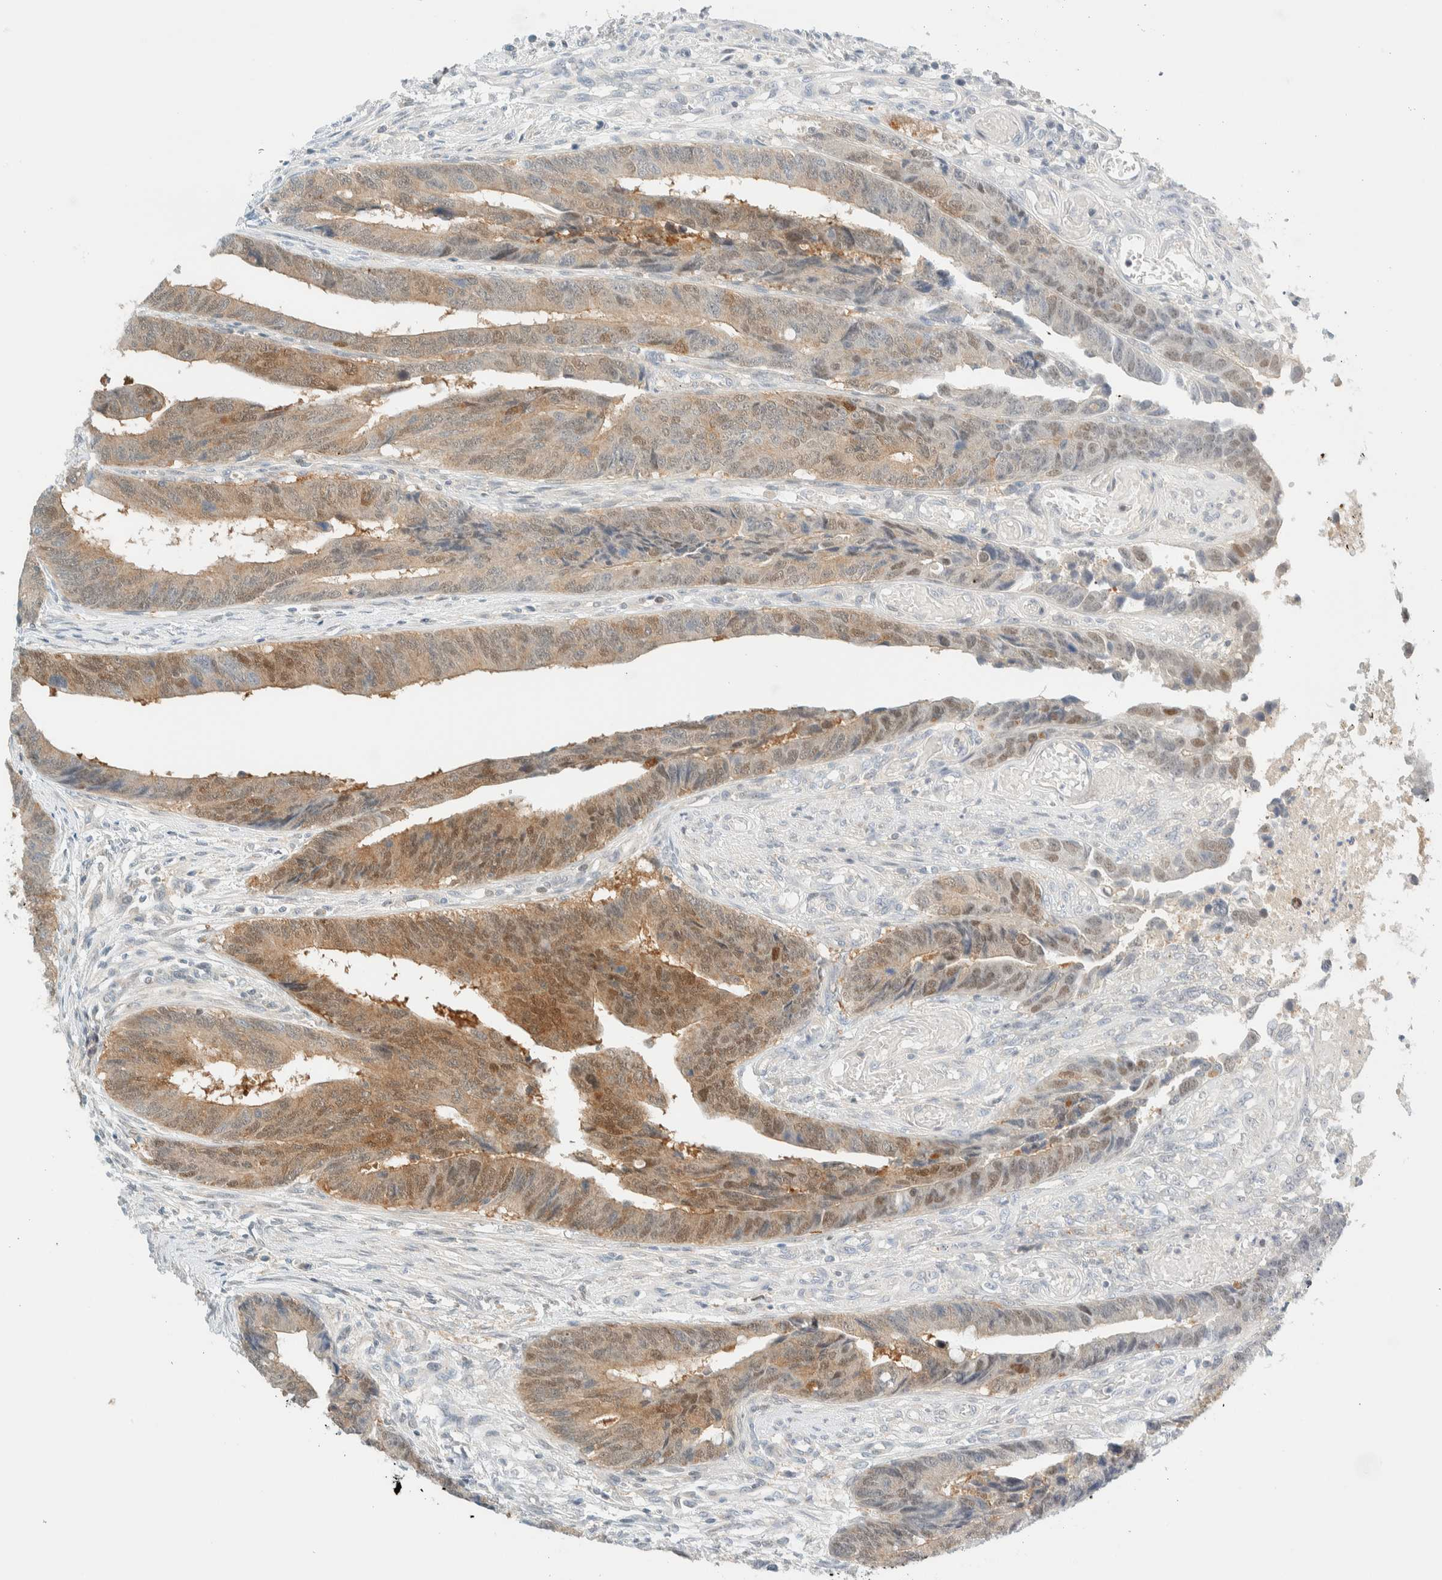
{"staining": {"intensity": "weak", "quantity": ">75%", "location": "cytoplasmic/membranous,nuclear"}, "tissue": "colorectal cancer", "cell_type": "Tumor cells", "image_type": "cancer", "snomed": [{"axis": "morphology", "description": "Adenocarcinoma, NOS"}, {"axis": "topography", "description": "Rectum"}], "caption": "Immunohistochemistry image of colorectal cancer stained for a protein (brown), which shows low levels of weak cytoplasmic/membranous and nuclear positivity in about >75% of tumor cells.", "gene": "PCYT2", "patient": {"sex": "male", "age": 84}}